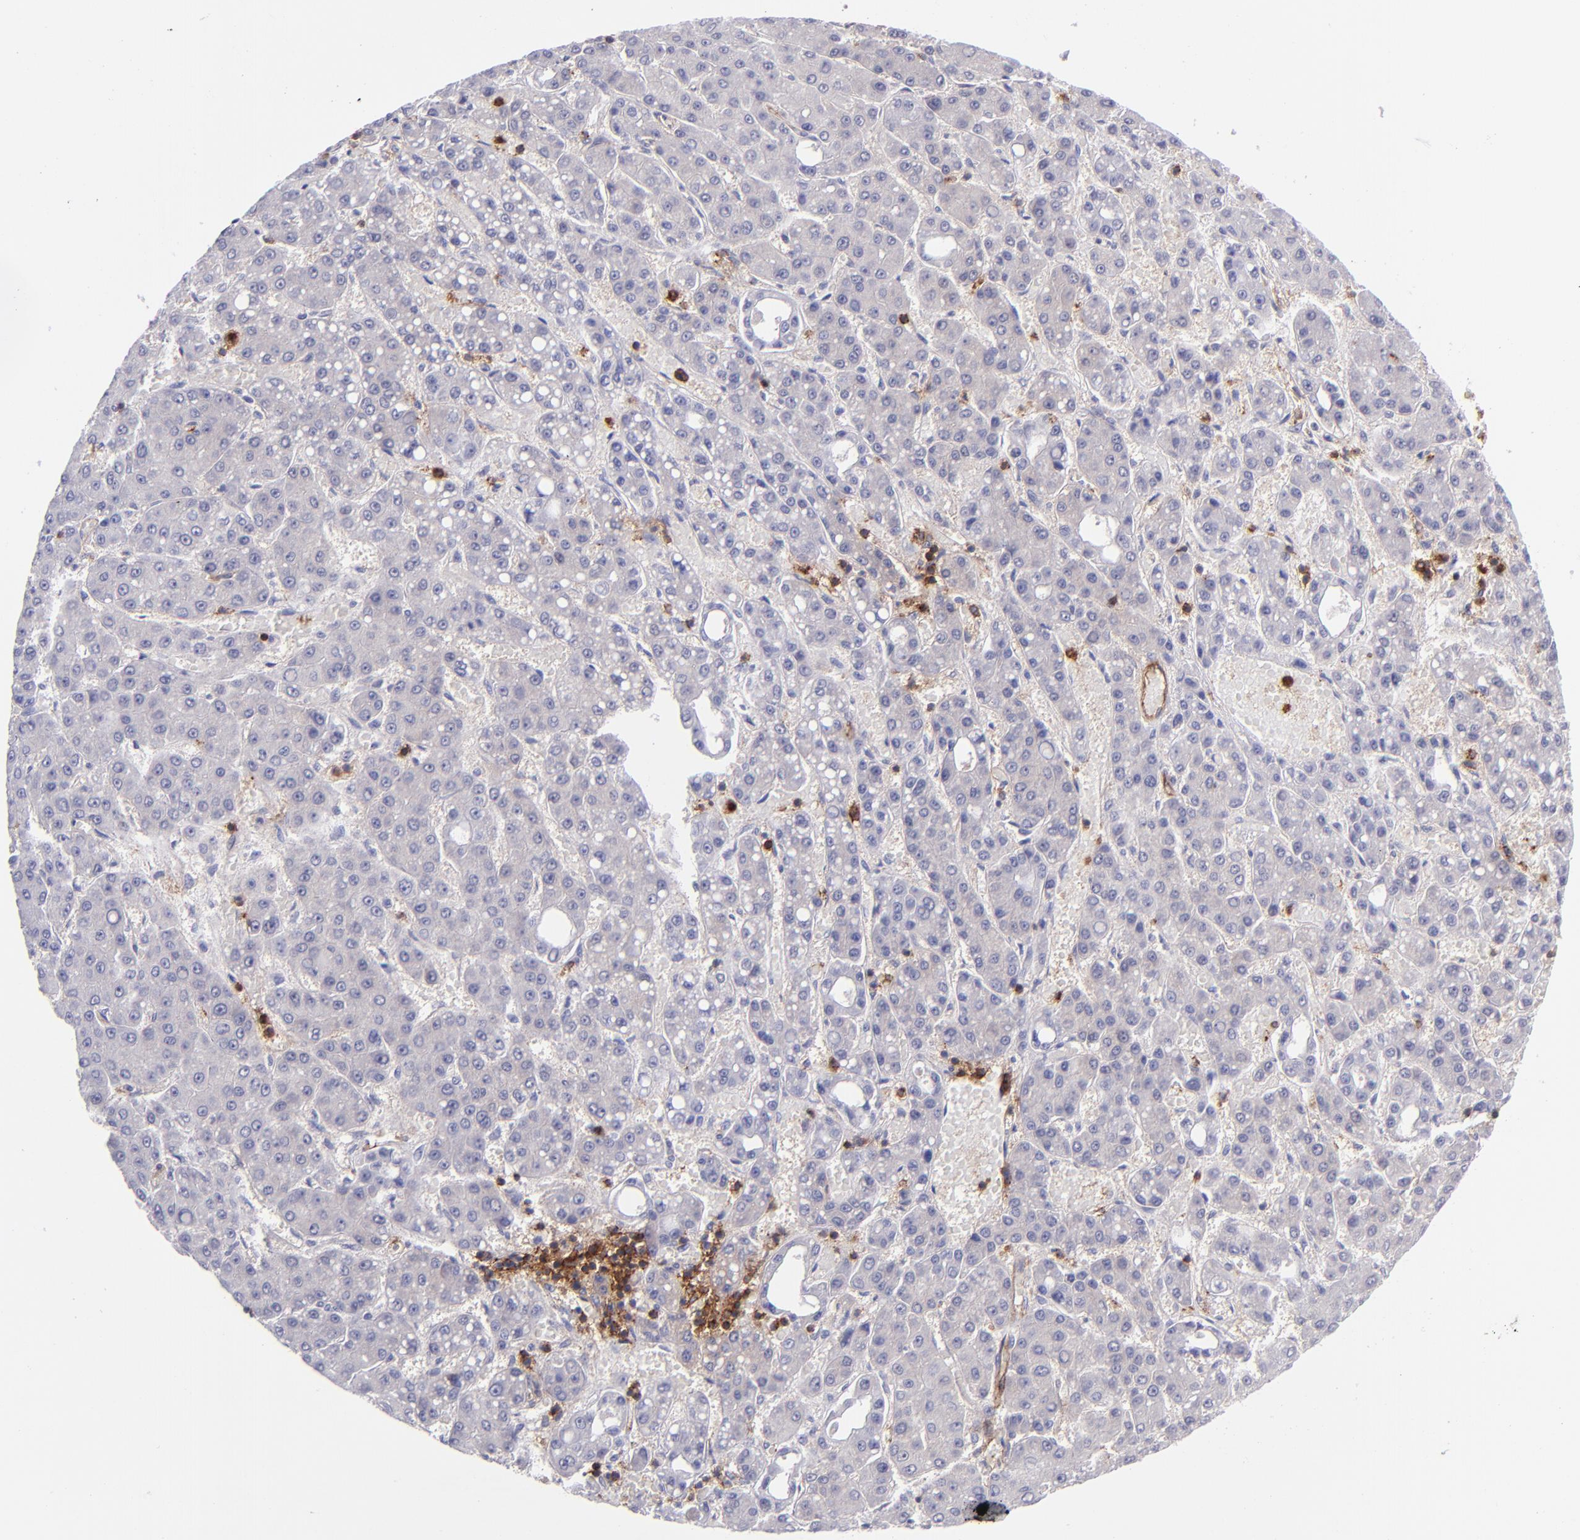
{"staining": {"intensity": "negative", "quantity": "none", "location": "none"}, "tissue": "liver cancer", "cell_type": "Tumor cells", "image_type": "cancer", "snomed": [{"axis": "morphology", "description": "Carcinoma, Hepatocellular, NOS"}, {"axis": "topography", "description": "Liver"}], "caption": "Immunohistochemistry (IHC) micrograph of neoplastic tissue: liver cancer stained with DAB (3,3'-diaminobenzidine) displays no significant protein positivity in tumor cells.", "gene": "ICAM3", "patient": {"sex": "male", "age": 69}}